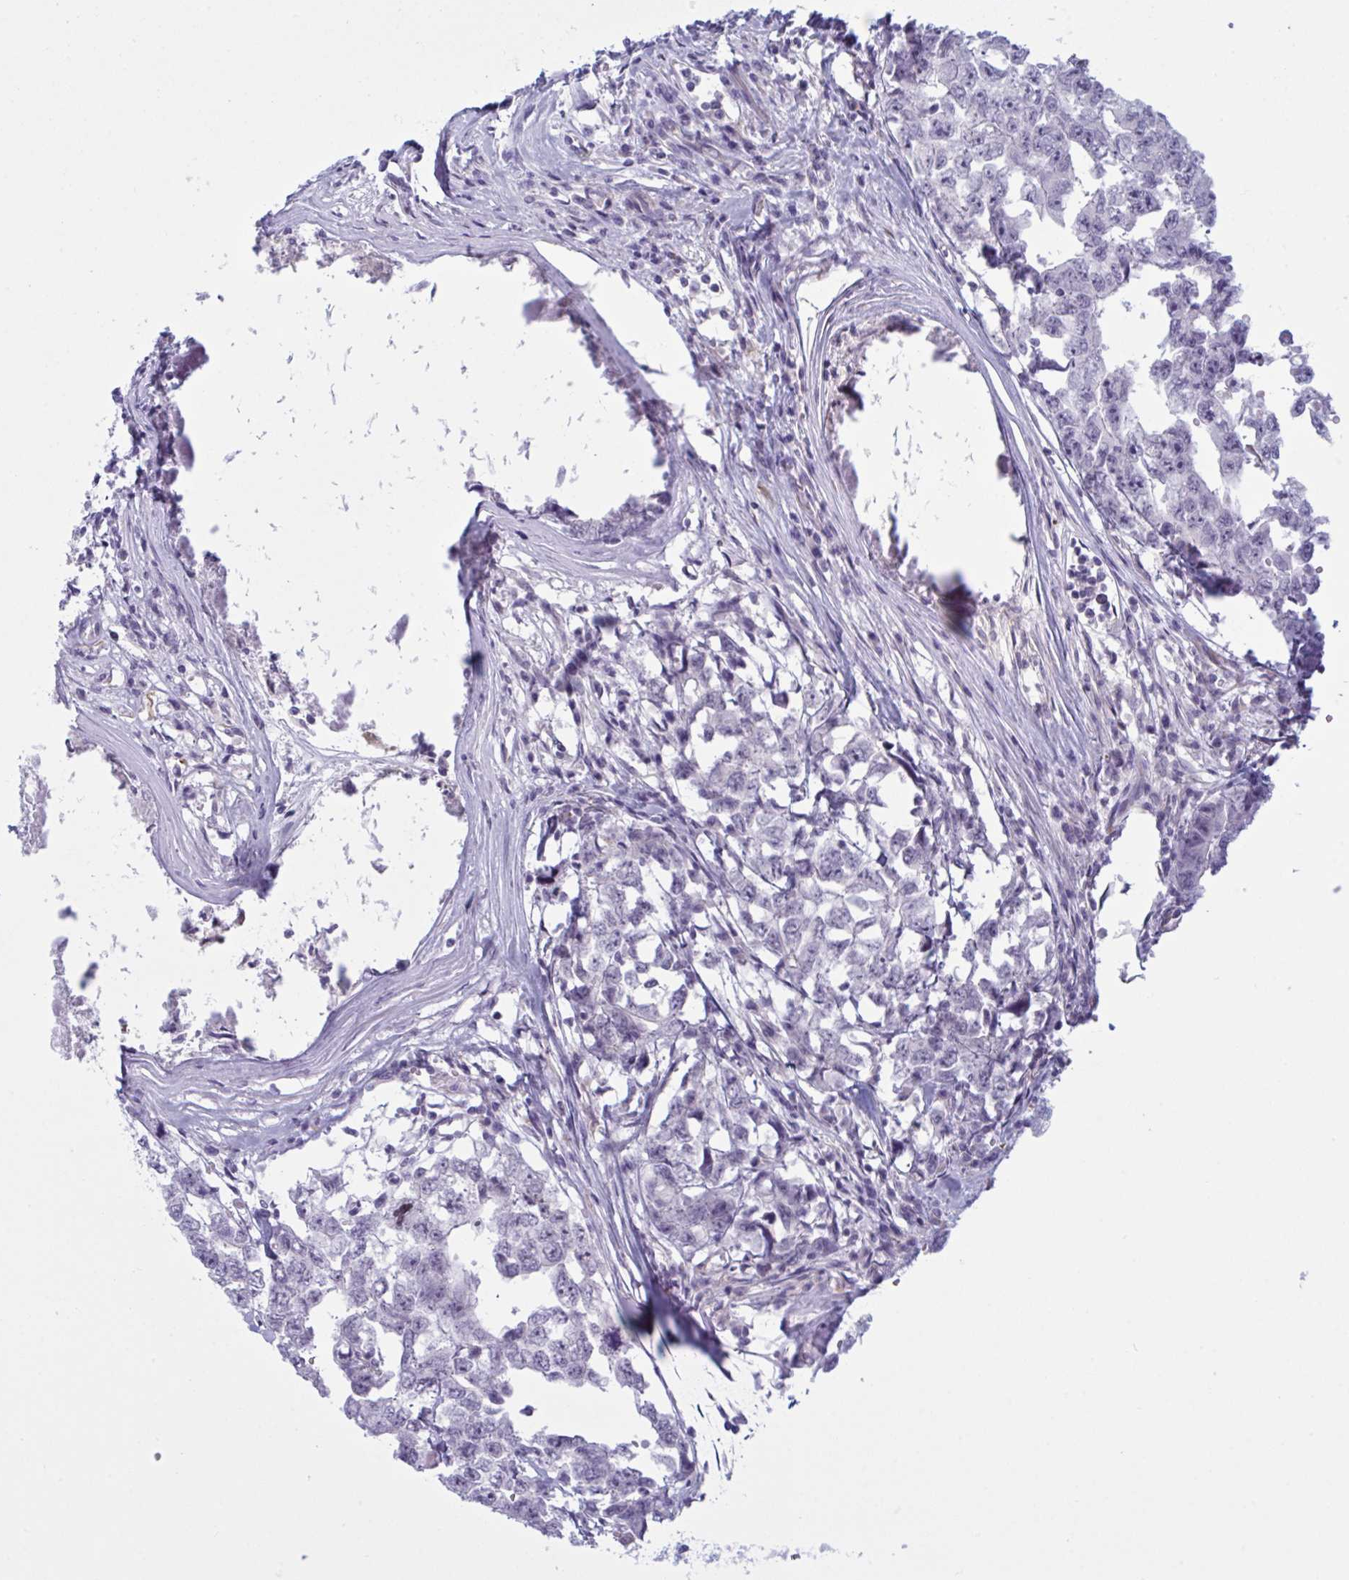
{"staining": {"intensity": "negative", "quantity": "none", "location": "none"}, "tissue": "testis cancer", "cell_type": "Tumor cells", "image_type": "cancer", "snomed": [{"axis": "morphology", "description": "Carcinoma, Embryonal, NOS"}, {"axis": "topography", "description": "Testis"}], "caption": "Tumor cells show no significant protein staining in testis cancer.", "gene": "OR1L3", "patient": {"sex": "male", "age": 22}}